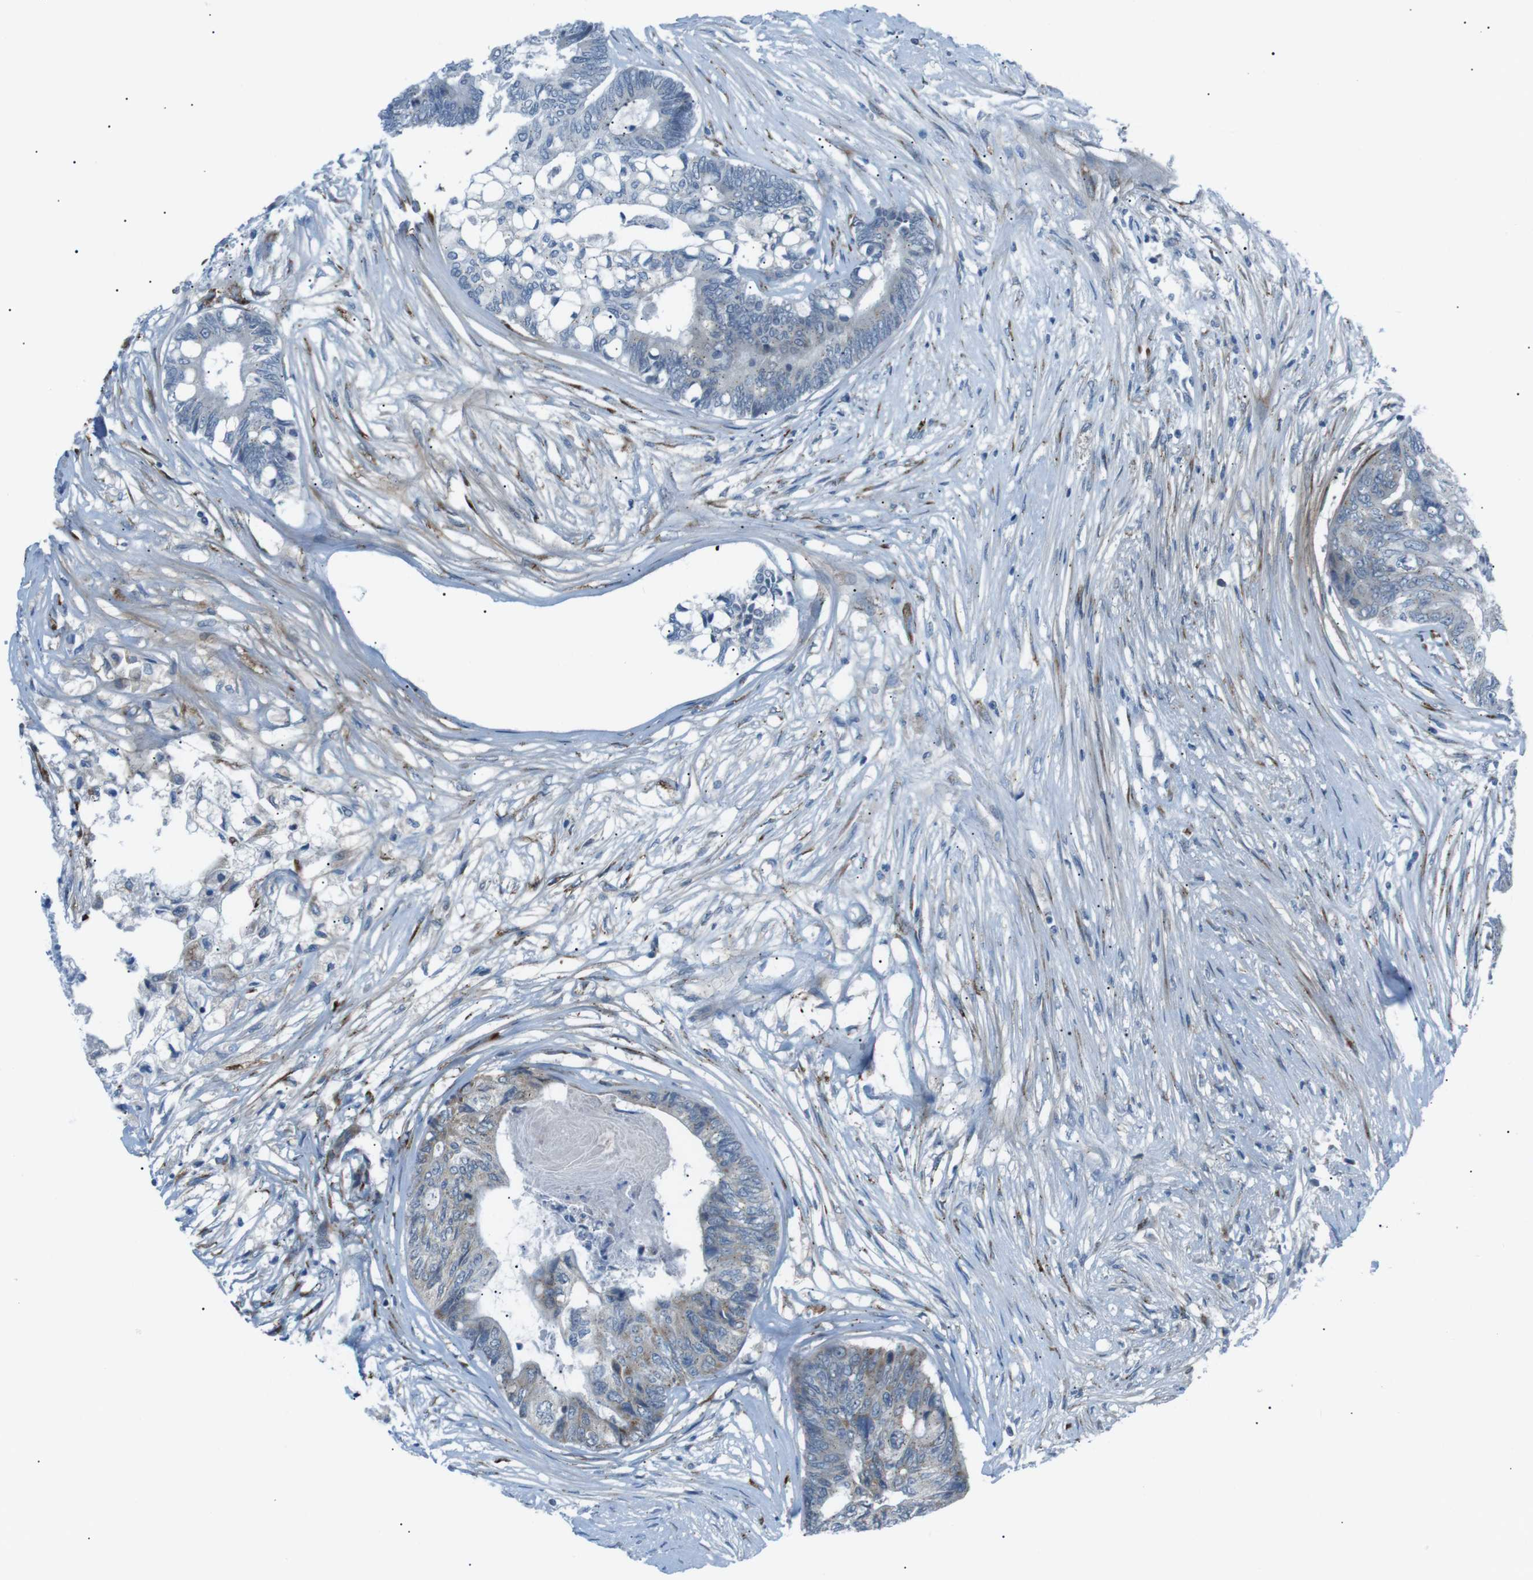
{"staining": {"intensity": "weak", "quantity": "<25%", "location": "cytoplasmic/membranous"}, "tissue": "colorectal cancer", "cell_type": "Tumor cells", "image_type": "cancer", "snomed": [{"axis": "morphology", "description": "Adenocarcinoma, NOS"}, {"axis": "topography", "description": "Rectum"}], "caption": "This is an IHC micrograph of adenocarcinoma (colorectal). There is no staining in tumor cells.", "gene": "ARID5B", "patient": {"sex": "male", "age": 63}}